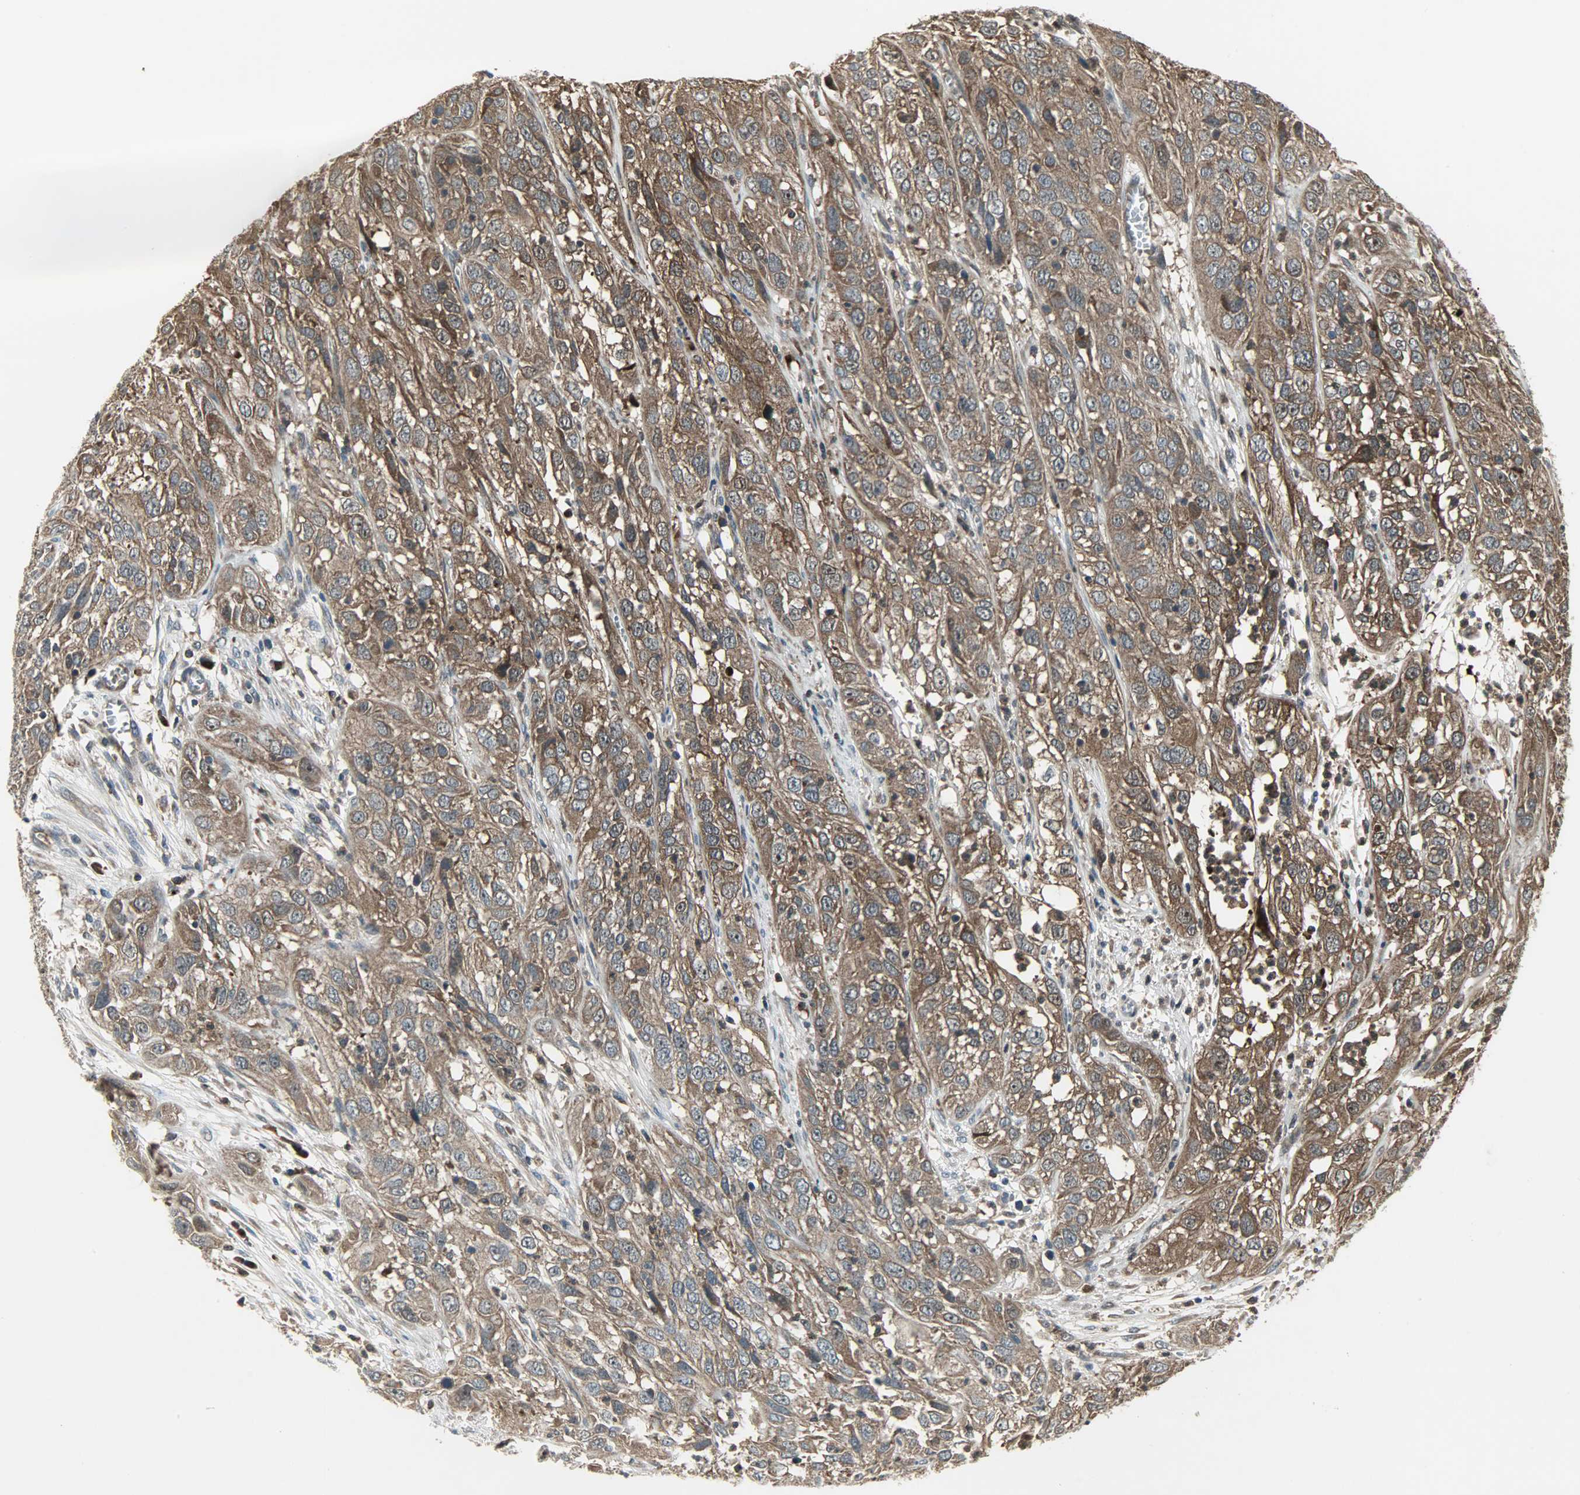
{"staining": {"intensity": "strong", "quantity": ">75%", "location": "cytoplasmic/membranous"}, "tissue": "cervical cancer", "cell_type": "Tumor cells", "image_type": "cancer", "snomed": [{"axis": "morphology", "description": "Squamous cell carcinoma, NOS"}, {"axis": "topography", "description": "Cervix"}], "caption": "Approximately >75% of tumor cells in human cervical cancer (squamous cell carcinoma) show strong cytoplasmic/membranous protein positivity as visualized by brown immunohistochemical staining.", "gene": "AMT", "patient": {"sex": "female", "age": 32}}